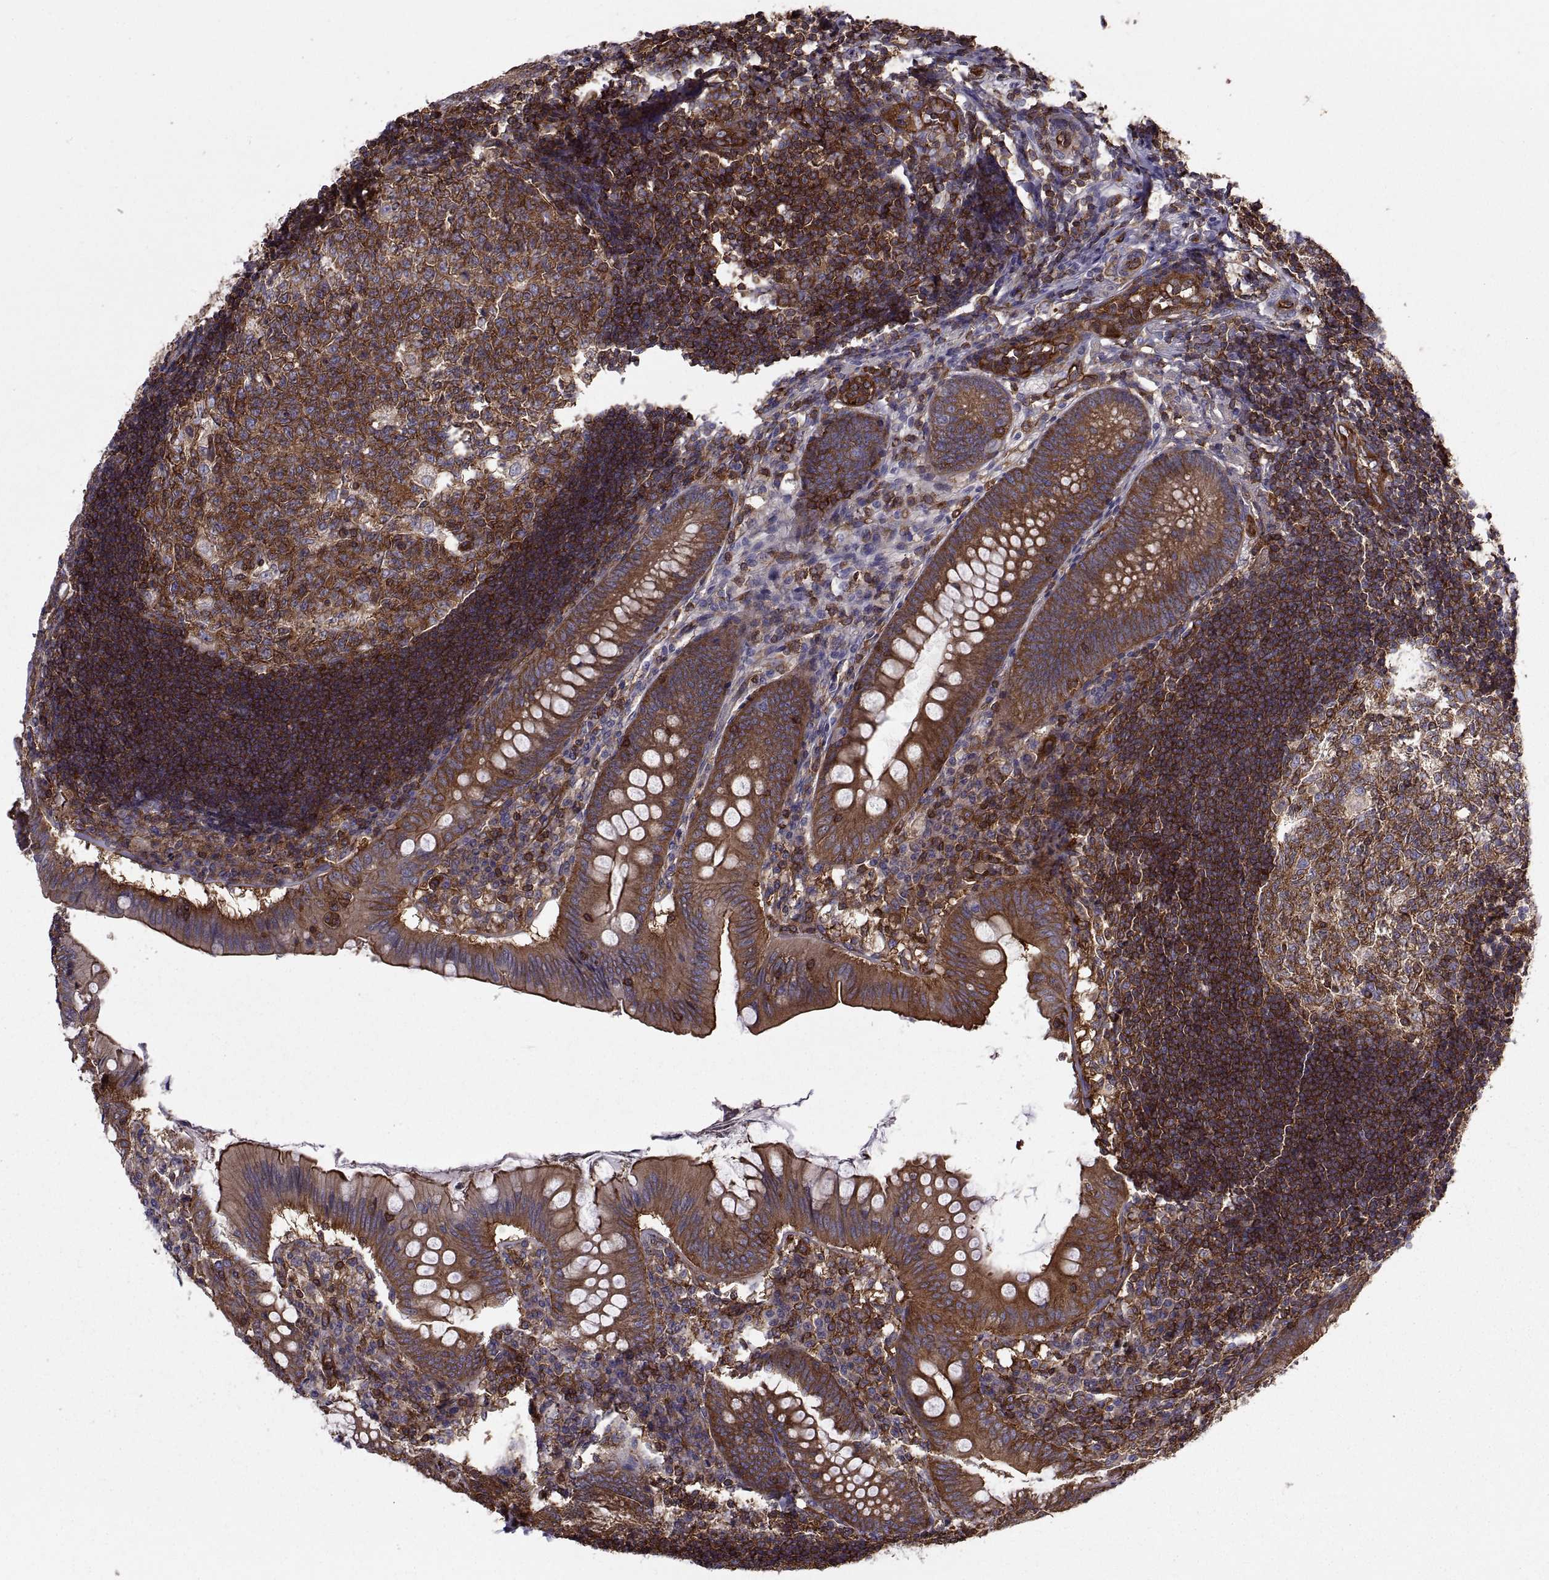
{"staining": {"intensity": "strong", "quantity": ">75%", "location": "cytoplasmic/membranous"}, "tissue": "appendix", "cell_type": "Glandular cells", "image_type": "normal", "snomed": [{"axis": "morphology", "description": "Normal tissue, NOS"}, {"axis": "morphology", "description": "Inflammation, NOS"}, {"axis": "topography", "description": "Appendix"}], "caption": "DAB (3,3'-diaminobenzidine) immunohistochemical staining of benign human appendix demonstrates strong cytoplasmic/membranous protein staining in approximately >75% of glandular cells.", "gene": "MYH9", "patient": {"sex": "male", "age": 16}}